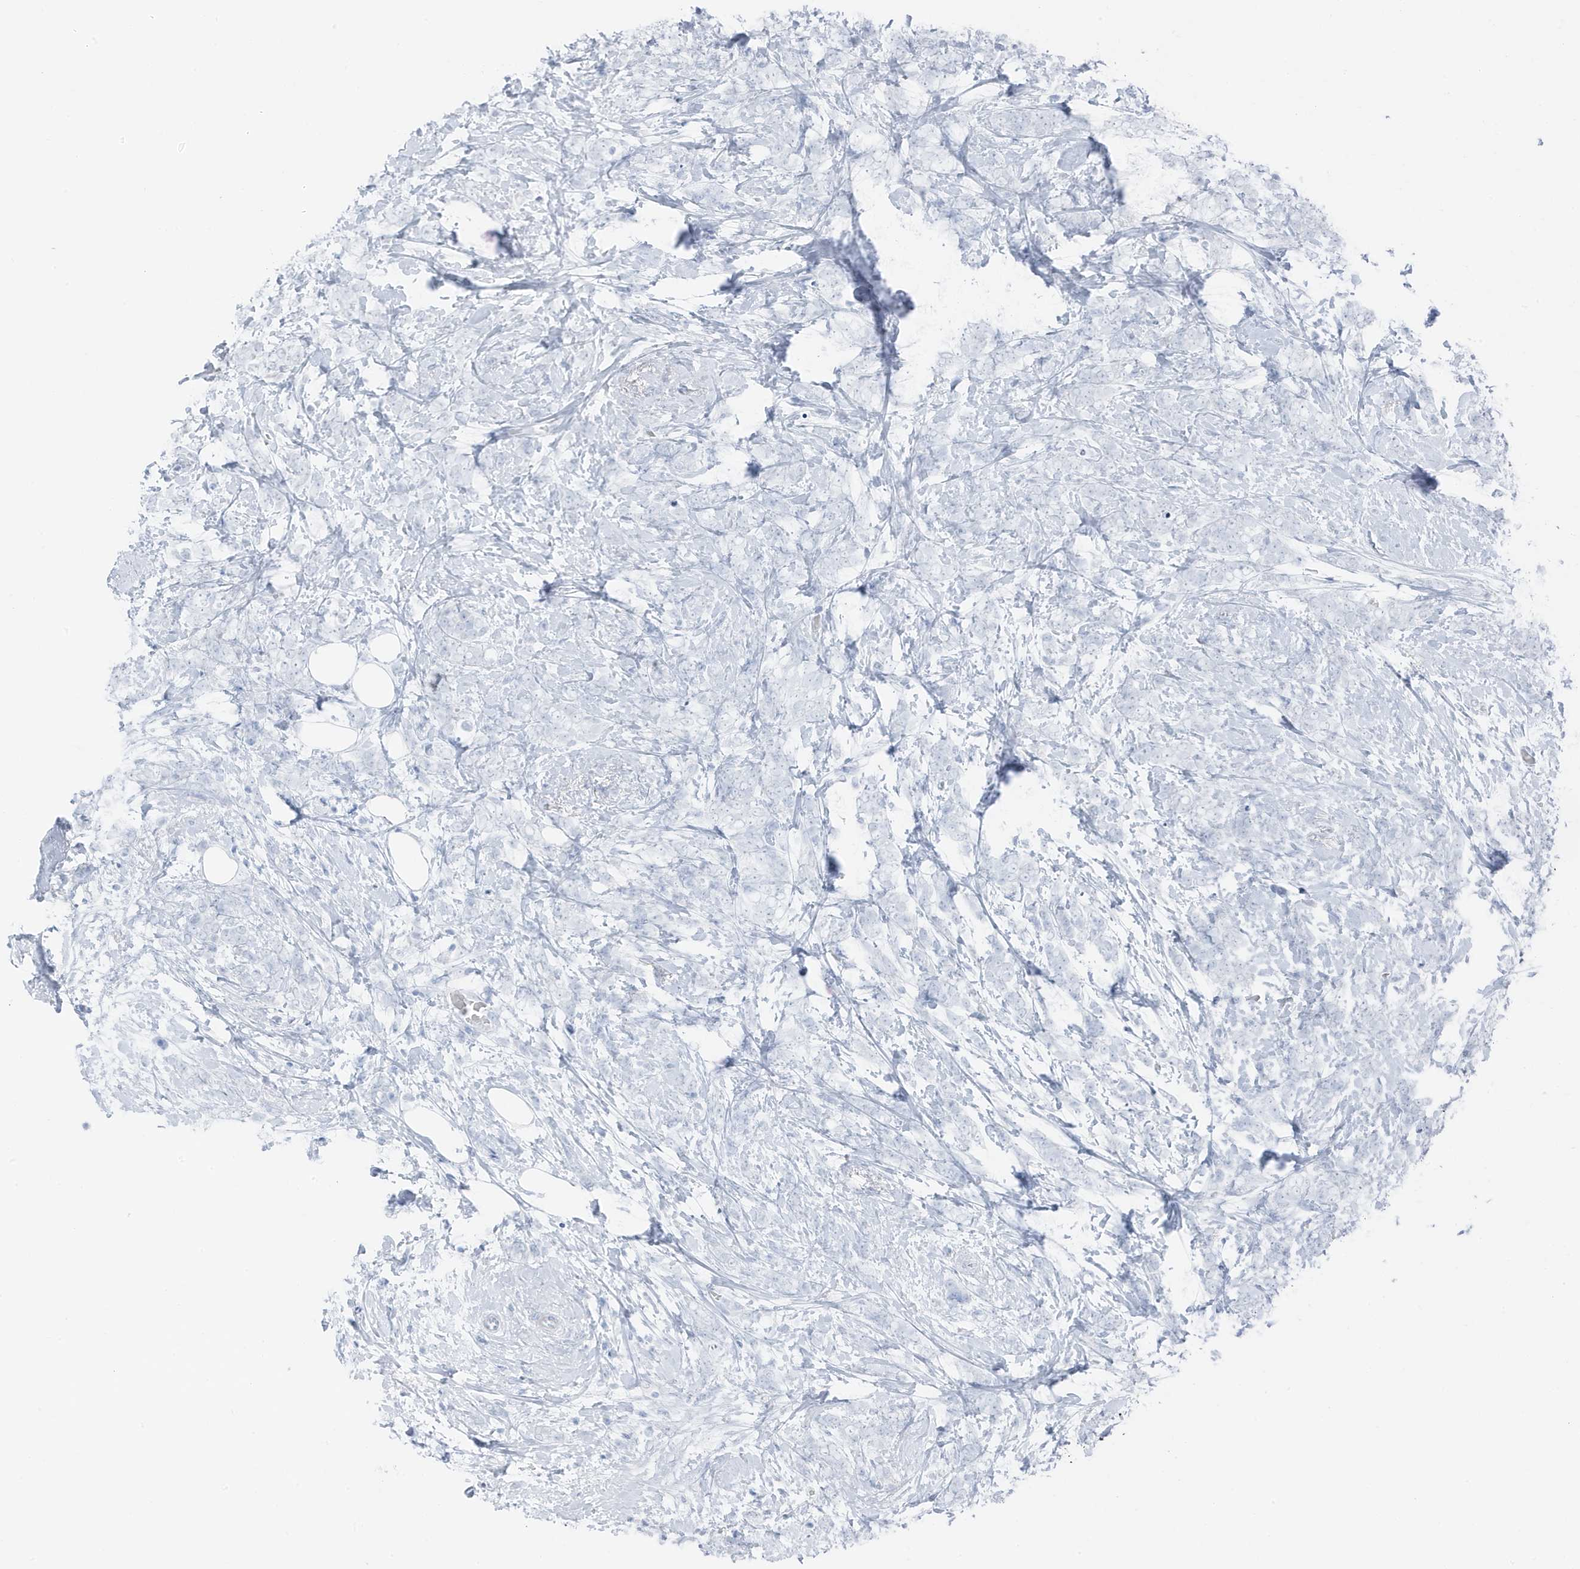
{"staining": {"intensity": "negative", "quantity": "none", "location": "none"}, "tissue": "breast cancer", "cell_type": "Tumor cells", "image_type": "cancer", "snomed": [{"axis": "morphology", "description": "Lobular carcinoma"}, {"axis": "topography", "description": "Breast"}], "caption": "Immunohistochemistry (IHC) histopathology image of neoplastic tissue: human breast cancer (lobular carcinoma) stained with DAB (3,3'-diaminobenzidine) reveals no significant protein positivity in tumor cells.", "gene": "ZFP64", "patient": {"sex": "female", "age": 58}}